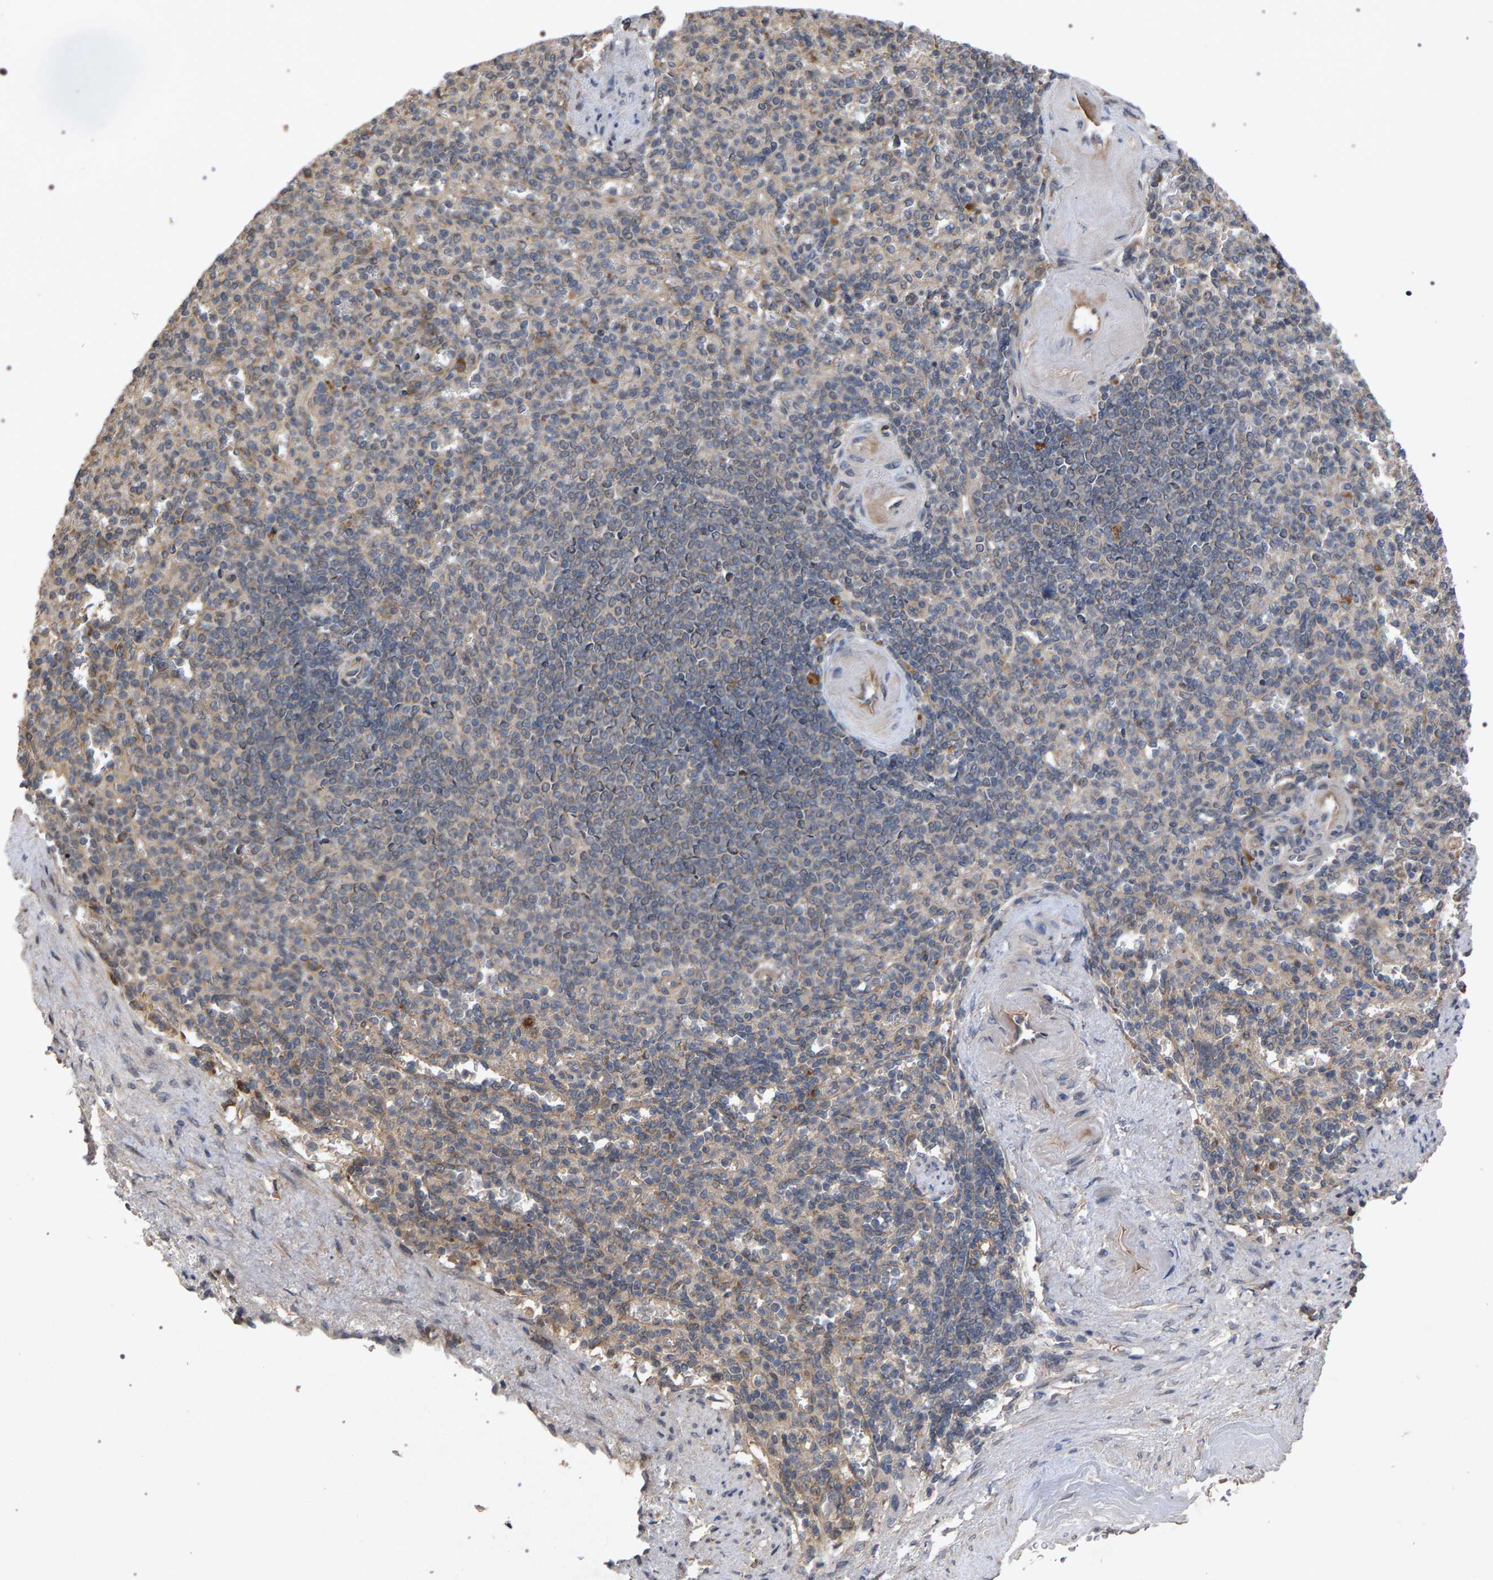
{"staining": {"intensity": "weak", "quantity": "<25%", "location": "cytoplasmic/membranous"}, "tissue": "spleen", "cell_type": "Cells in red pulp", "image_type": "normal", "snomed": [{"axis": "morphology", "description": "Normal tissue, NOS"}, {"axis": "topography", "description": "Spleen"}], "caption": "Immunohistochemistry micrograph of unremarkable spleen: human spleen stained with DAB (3,3'-diaminobenzidine) reveals no significant protein expression in cells in red pulp. Nuclei are stained in blue.", "gene": "SLC4A4", "patient": {"sex": "female", "age": 74}}